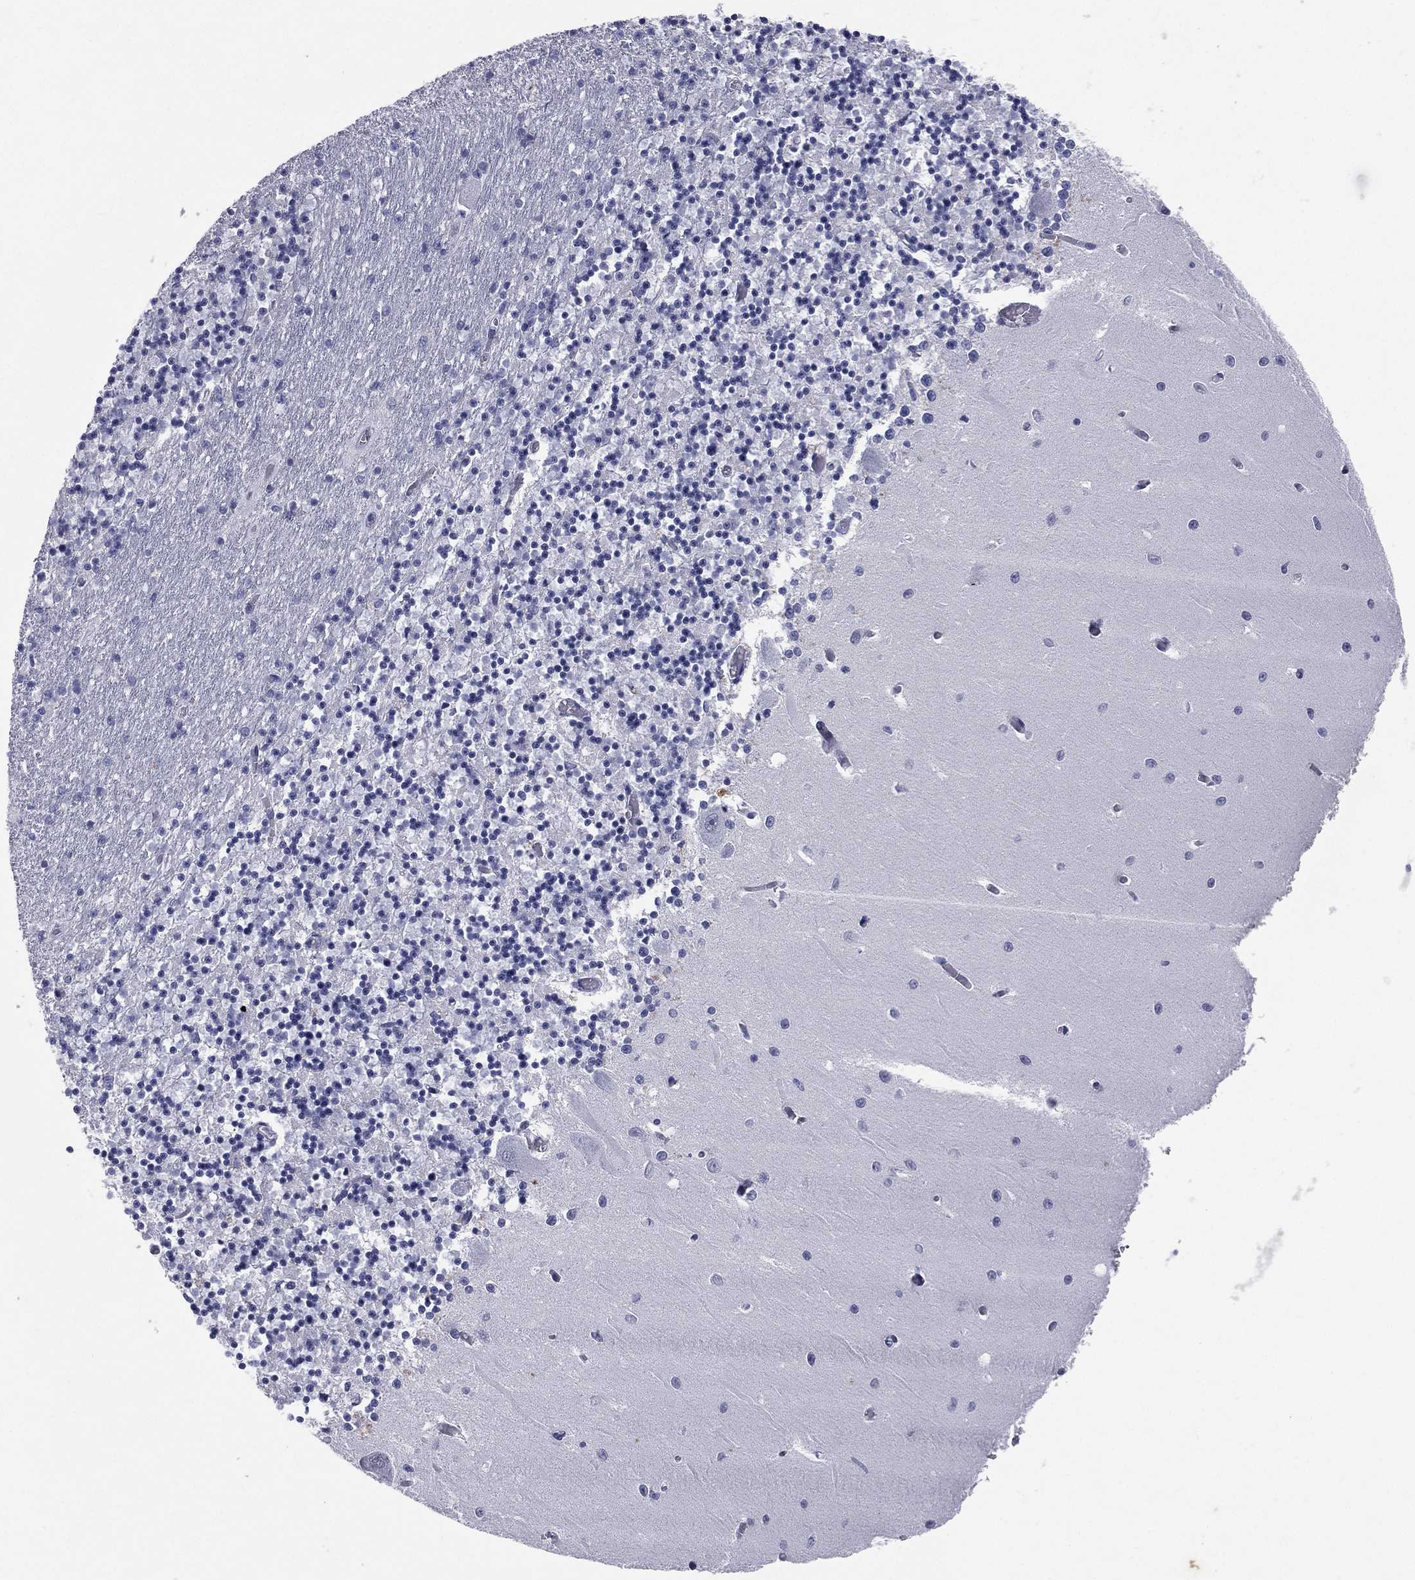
{"staining": {"intensity": "negative", "quantity": "none", "location": "none"}, "tissue": "cerebellum", "cell_type": "Cells in granular layer", "image_type": "normal", "snomed": [{"axis": "morphology", "description": "Normal tissue, NOS"}, {"axis": "topography", "description": "Cerebellum"}], "caption": "The immunohistochemistry image has no significant staining in cells in granular layer of cerebellum.", "gene": "HLA", "patient": {"sex": "female", "age": 64}}